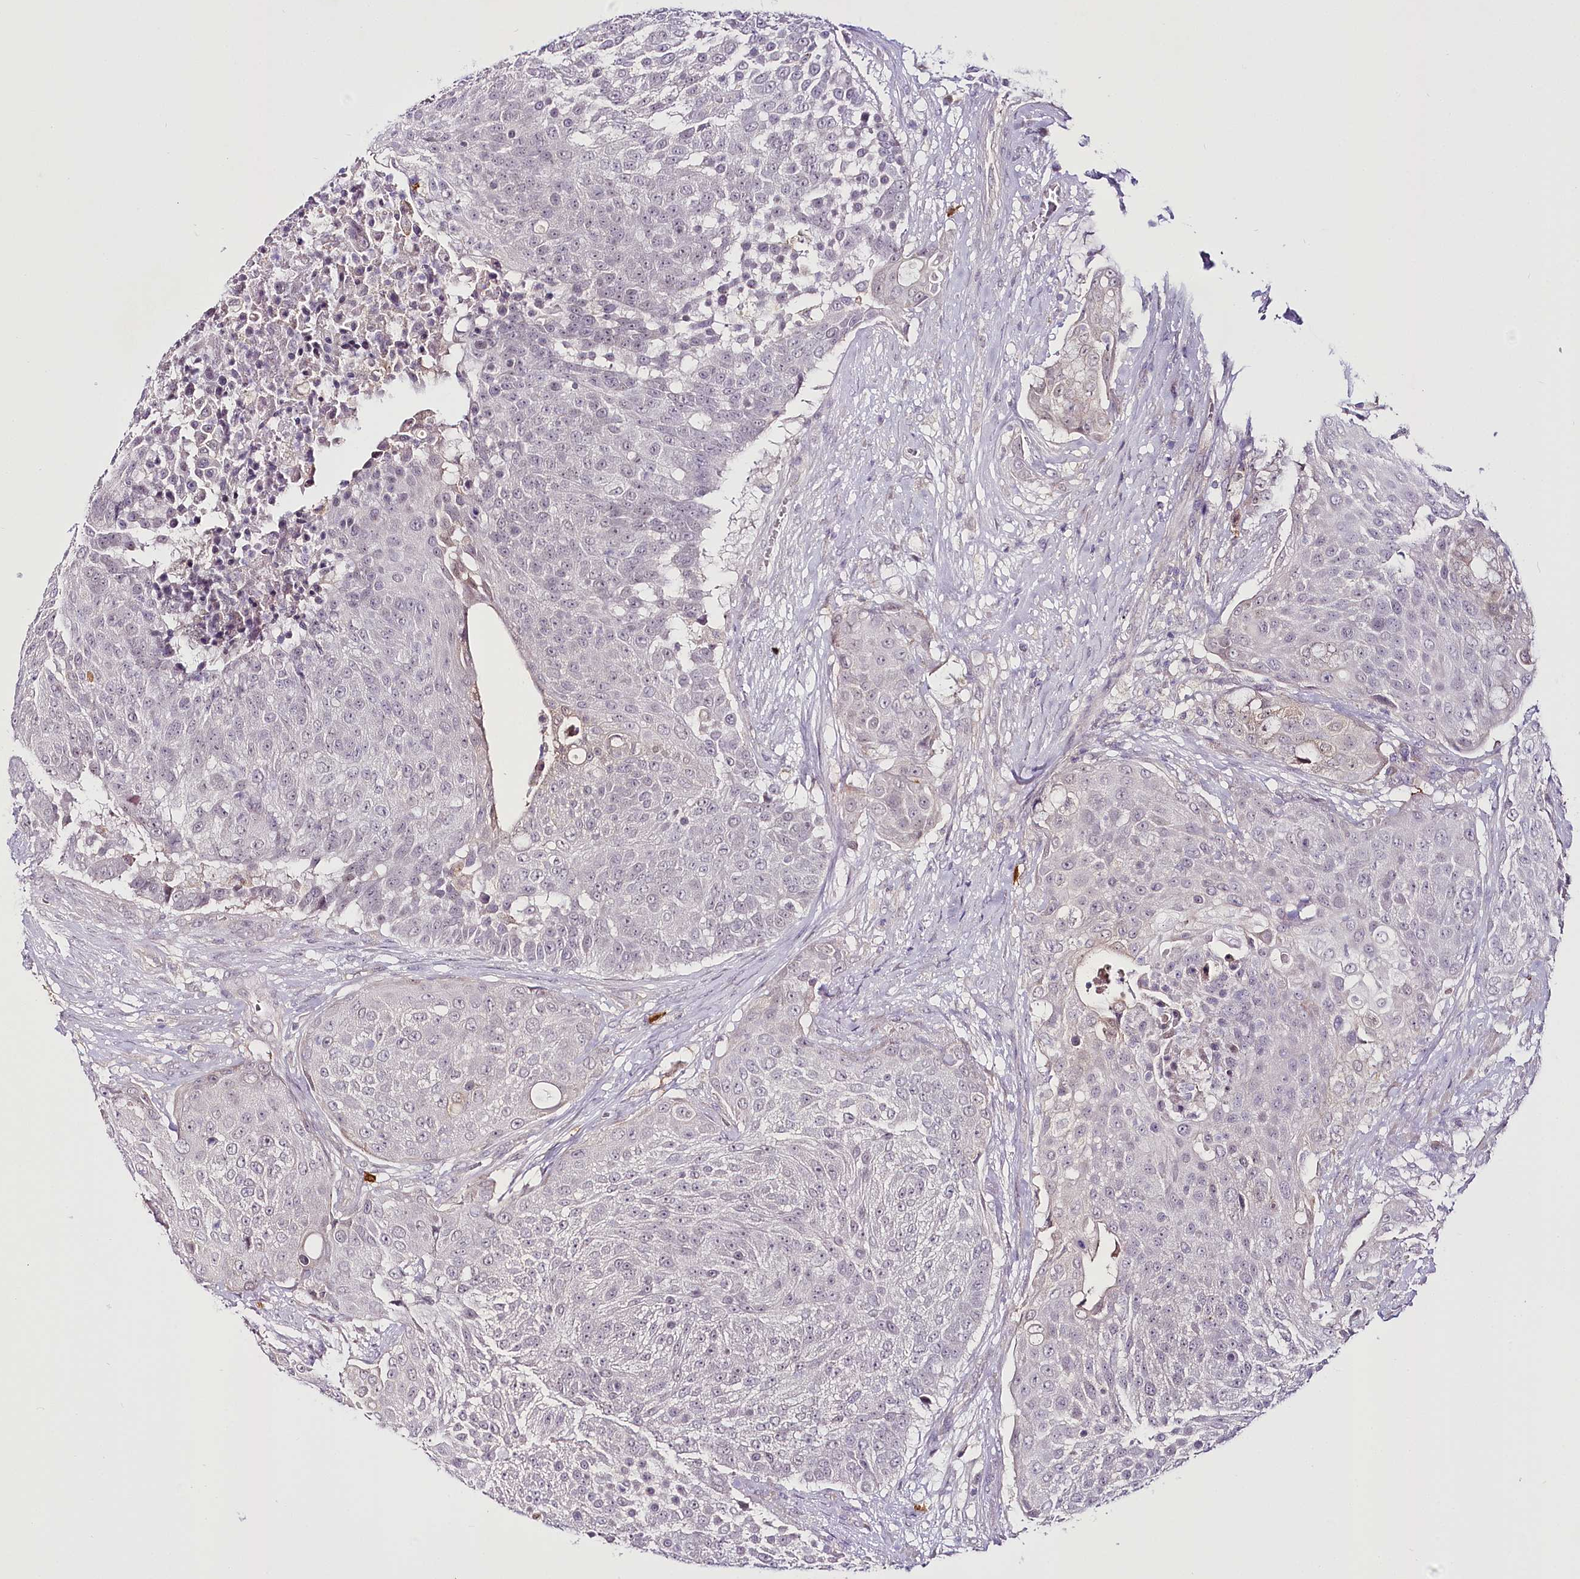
{"staining": {"intensity": "negative", "quantity": "none", "location": "none"}, "tissue": "urothelial cancer", "cell_type": "Tumor cells", "image_type": "cancer", "snomed": [{"axis": "morphology", "description": "Urothelial carcinoma, High grade"}, {"axis": "topography", "description": "Urinary bladder"}], "caption": "This image is of urothelial carcinoma (high-grade) stained with immunohistochemistry to label a protein in brown with the nuclei are counter-stained blue. There is no staining in tumor cells.", "gene": "VWA5A", "patient": {"sex": "female", "age": 63}}